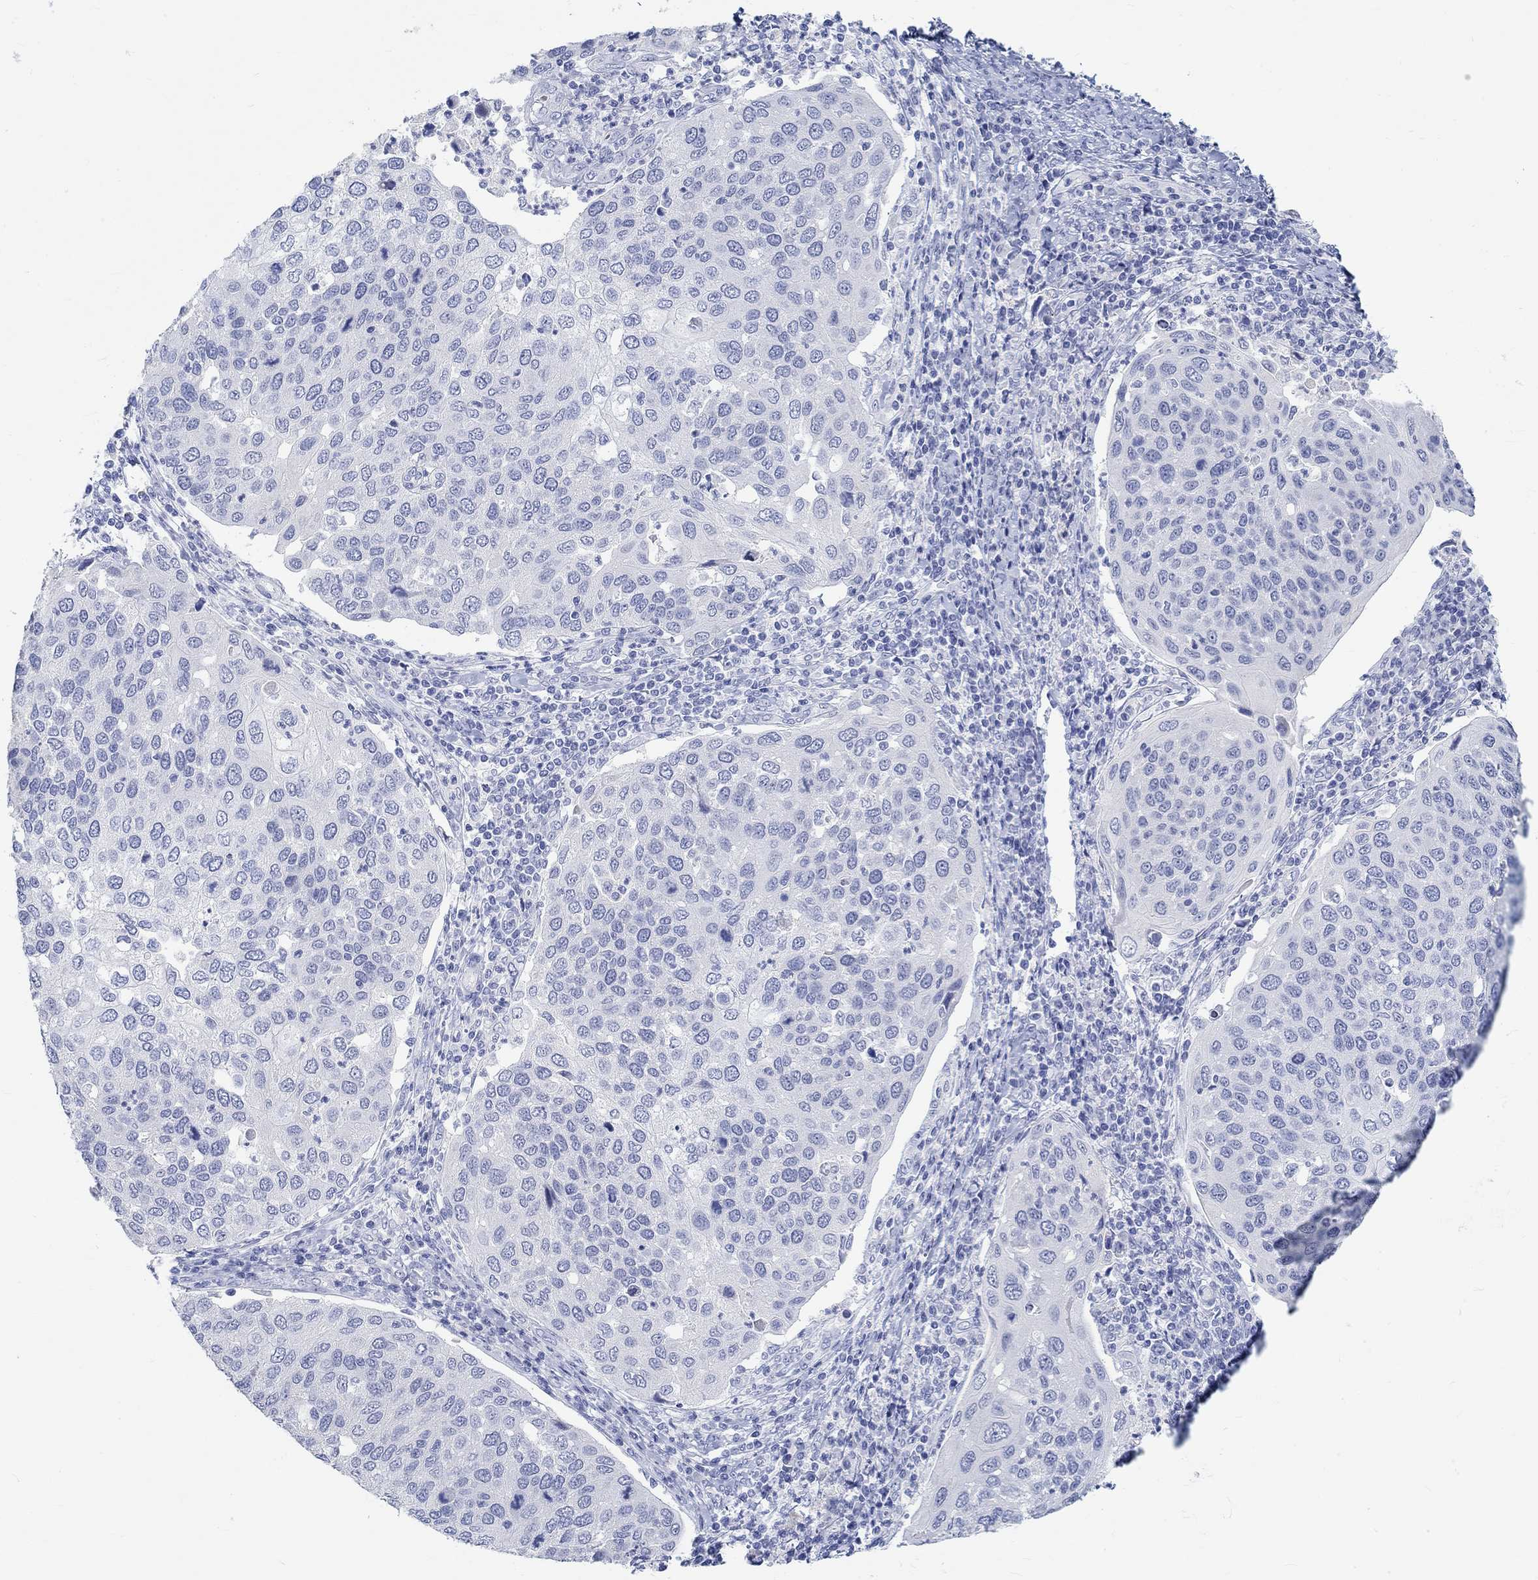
{"staining": {"intensity": "negative", "quantity": "none", "location": "none"}, "tissue": "cervical cancer", "cell_type": "Tumor cells", "image_type": "cancer", "snomed": [{"axis": "morphology", "description": "Squamous cell carcinoma, NOS"}, {"axis": "topography", "description": "Cervix"}], "caption": "A micrograph of human cervical cancer (squamous cell carcinoma) is negative for staining in tumor cells.", "gene": "GRIA3", "patient": {"sex": "female", "age": 54}}